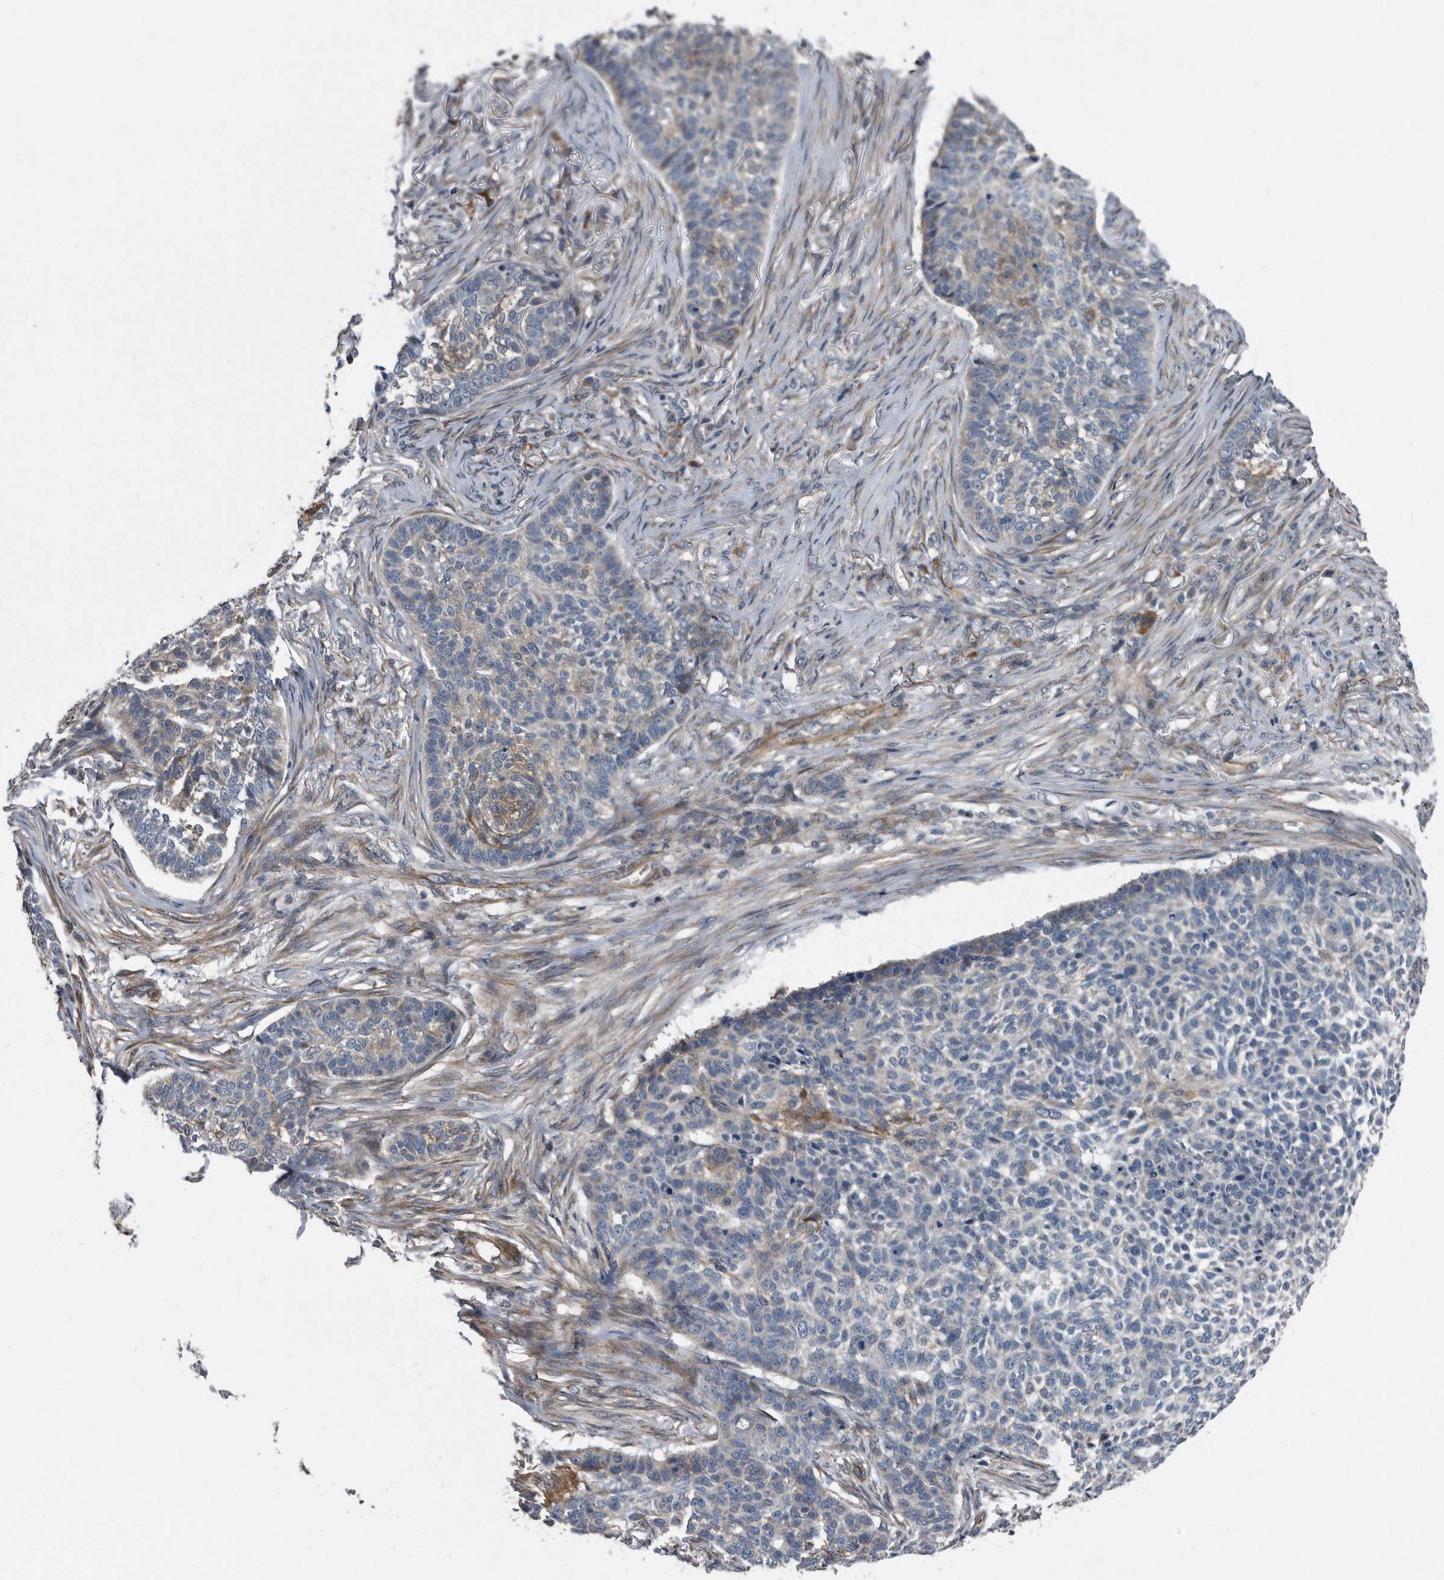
{"staining": {"intensity": "negative", "quantity": "none", "location": "none"}, "tissue": "skin cancer", "cell_type": "Tumor cells", "image_type": "cancer", "snomed": [{"axis": "morphology", "description": "Basal cell carcinoma"}, {"axis": "topography", "description": "Skin"}], "caption": "An immunohistochemistry photomicrograph of skin cancer (basal cell carcinoma) is shown. There is no staining in tumor cells of skin cancer (basal cell carcinoma).", "gene": "ARMCX1", "patient": {"sex": "male", "age": 85}}